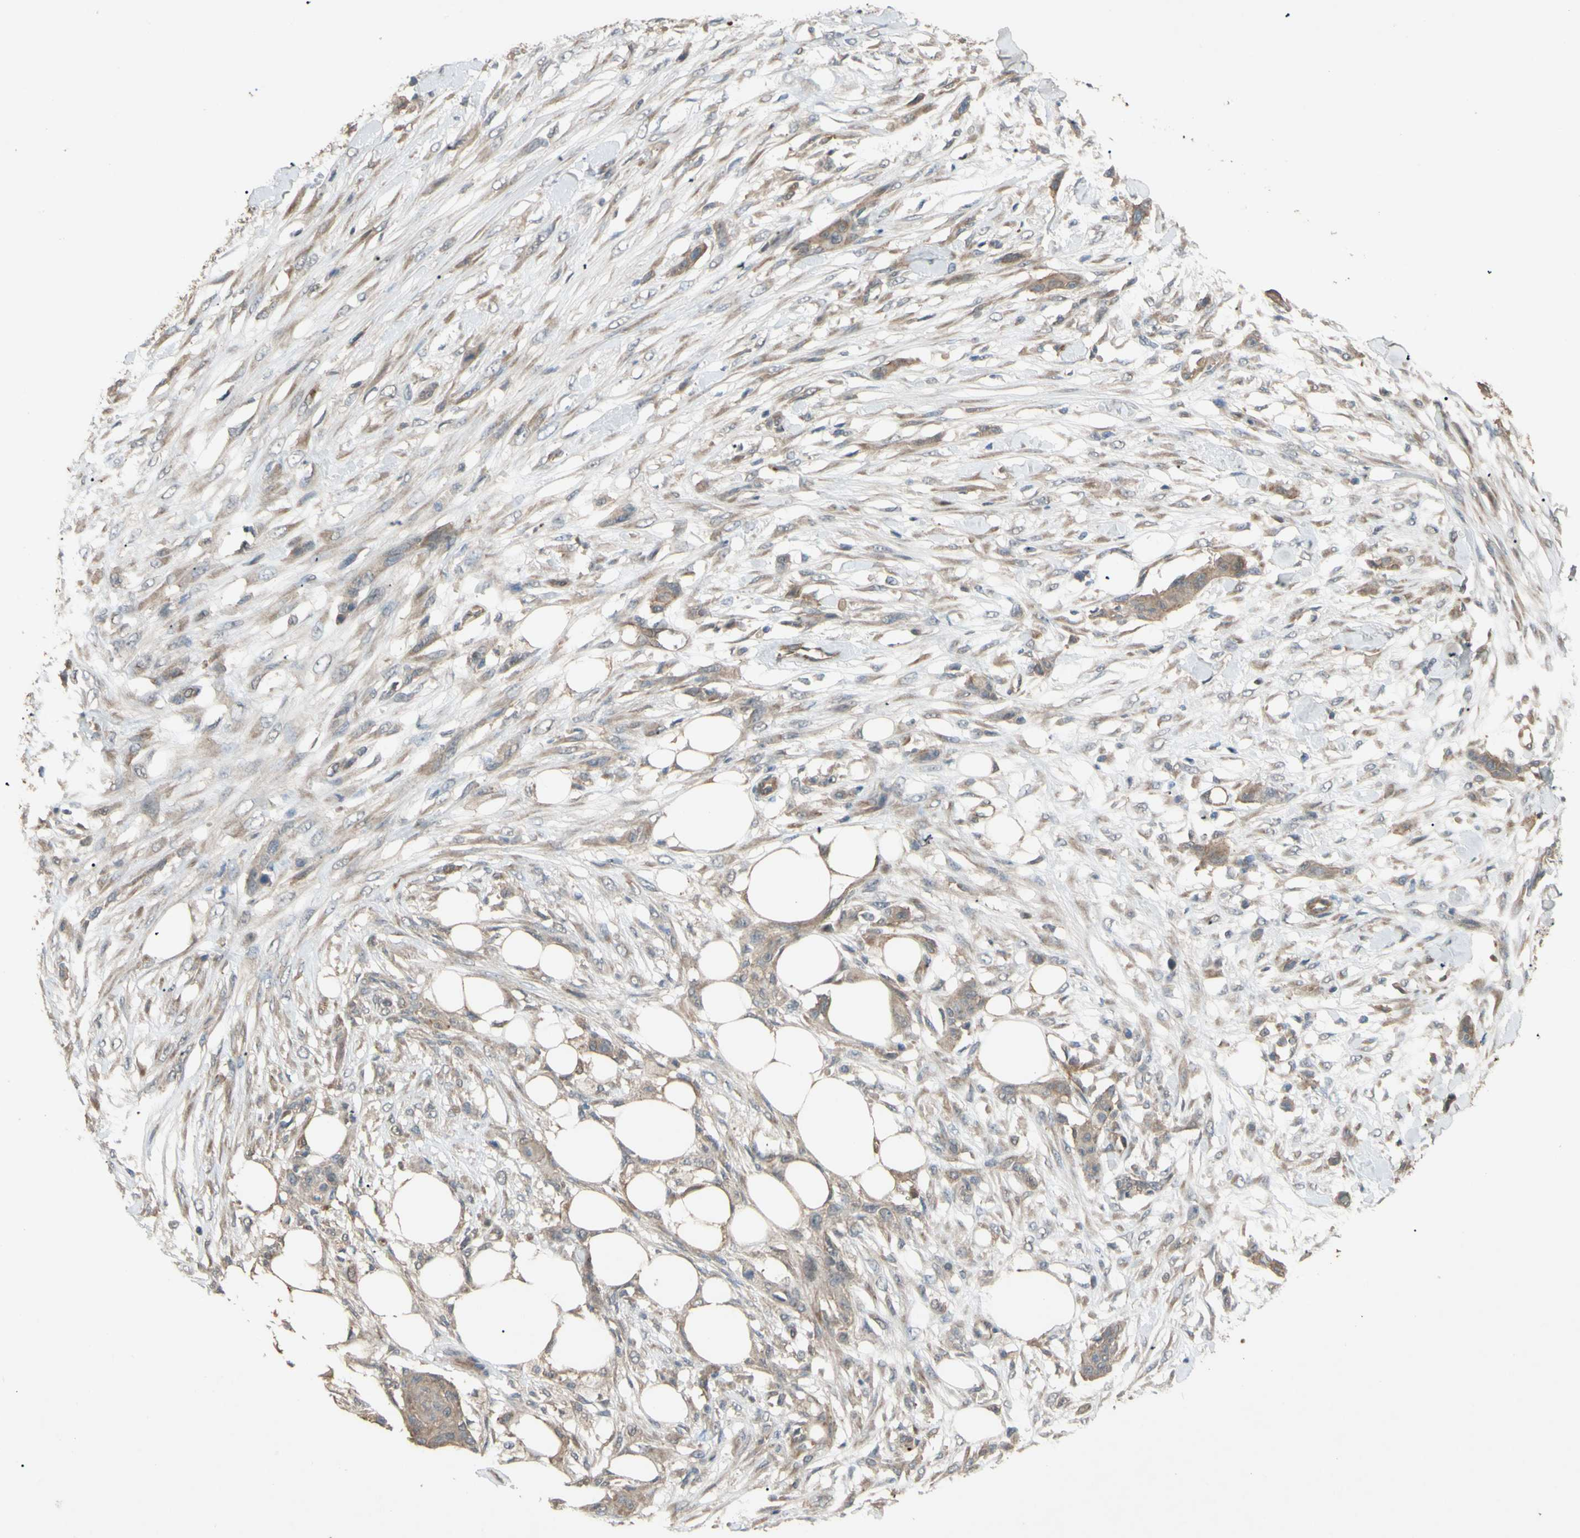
{"staining": {"intensity": "moderate", "quantity": ">75%", "location": "cytoplasmic/membranous"}, "tissue": "skin cancer", "cell_type": "Tumor cells", "image_type": "cancer", "snomed": [{"axis": "morphology", "description": "Squamous cell carcinoma, NOS"}, {"axis": "topography", "description": "Skin"}], "caption": "Brown immunohistochemical staining in skin squamous cell carcinoma reveals moderate cytoplasmic/membranous expression in approximately >75% of tumor cells. The protein of interest is stained brown, and the nuclei are stained in blue (DAB (3,3'-diaminobenzidine) IHC with brightfield microscopy, high magnification).", "gene": "SHROOM4", "patient": {"sex": "female", "age": 59}}